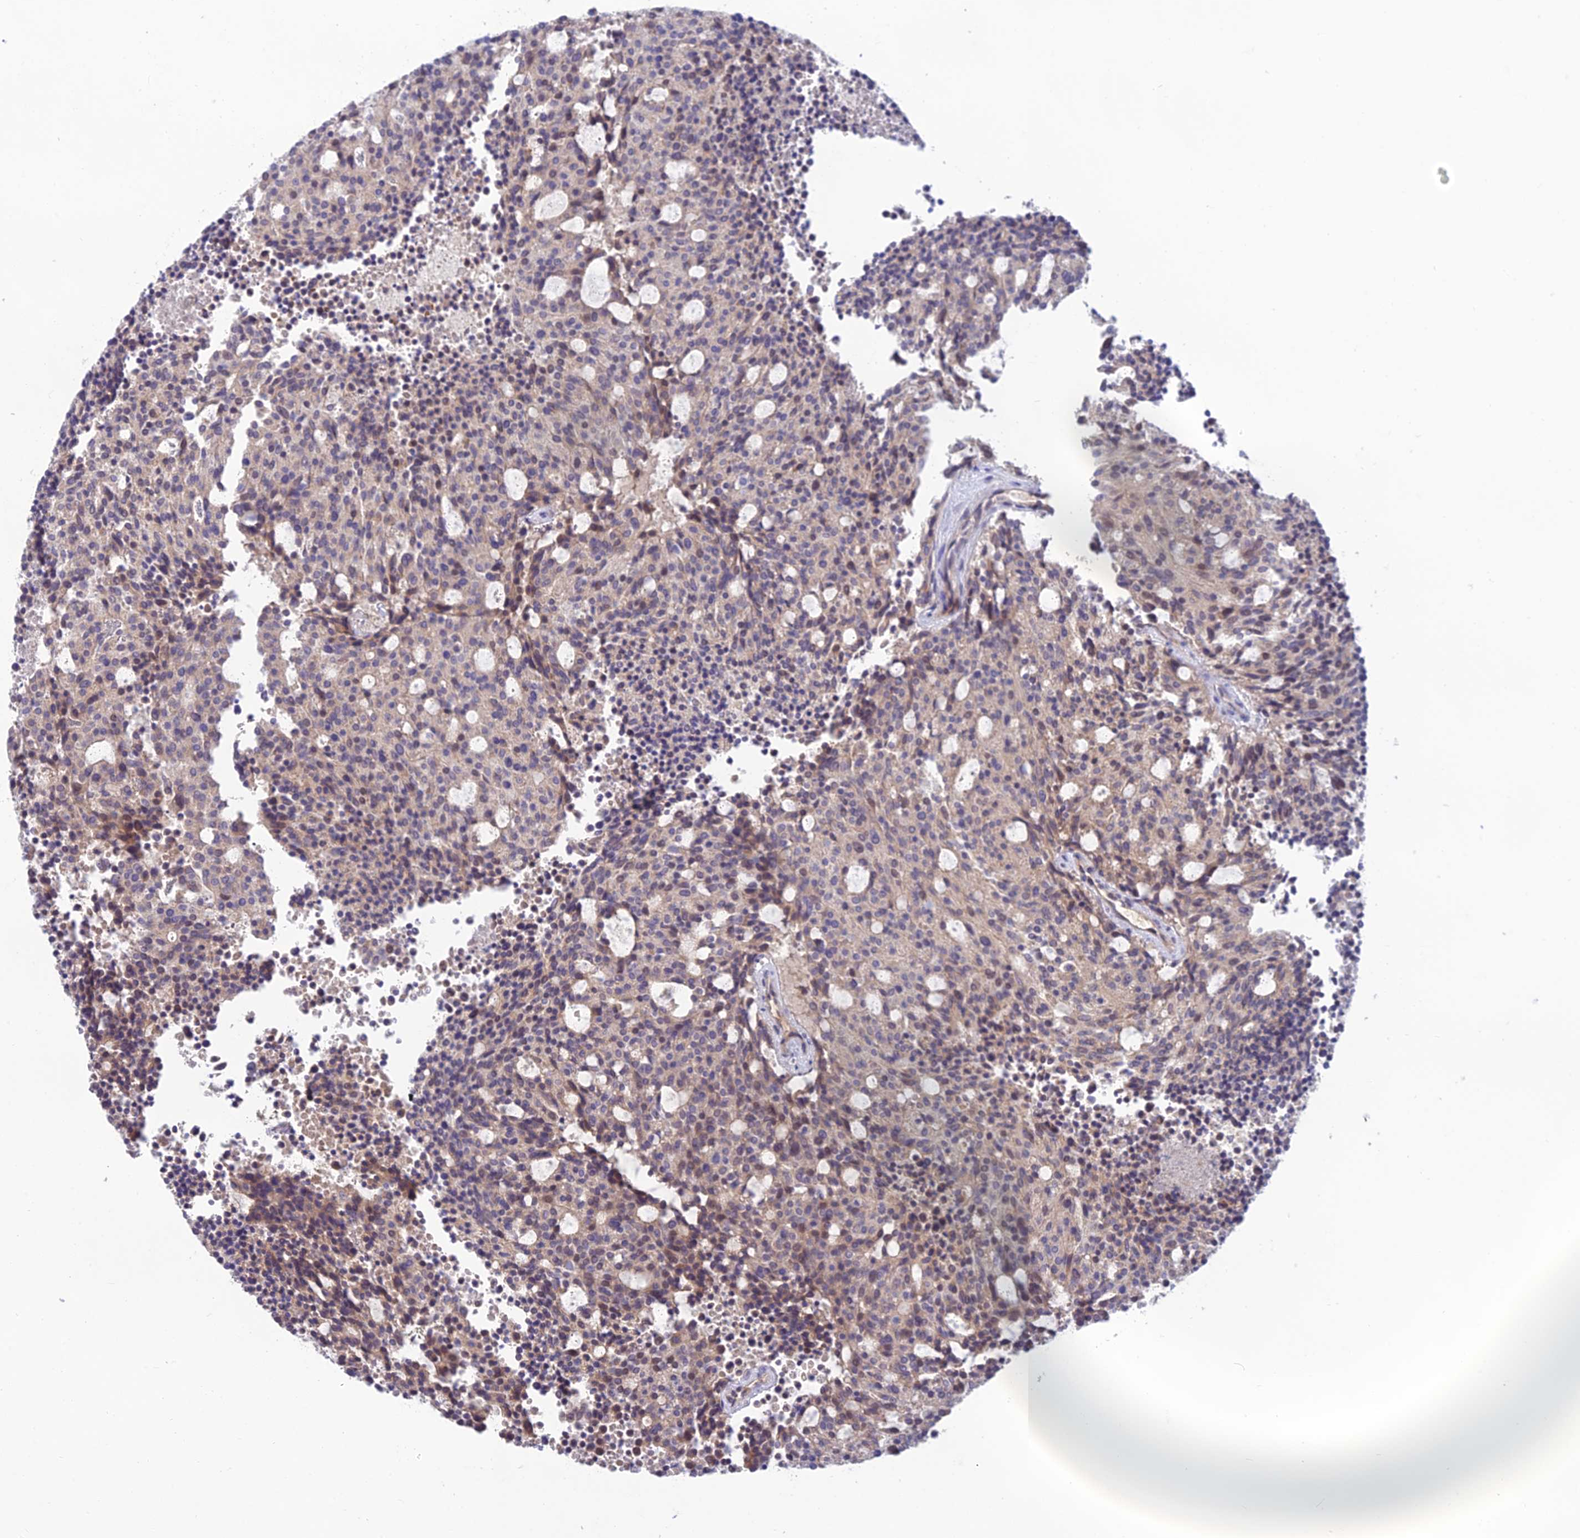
{"staining": {"intensity": "weak", "quantity": "<25%", "location": "cytoplasmic/membranous"}, "tissue": "carcinoid", "cell_type": "Tumor cells", "image_type": "cancer", "snomed": [{"axis": "morphology", "description": "Carcinoid, malignant, NOS"}, {"axis": "topography", "description": "Pancreas"}], "caption": "This is a histopathology image of IHC staining of malignant carcinoid, which shows no staining in tumor cells.", "gene": "FAM151B", "patient": {"sex": "female", "age": 54}}